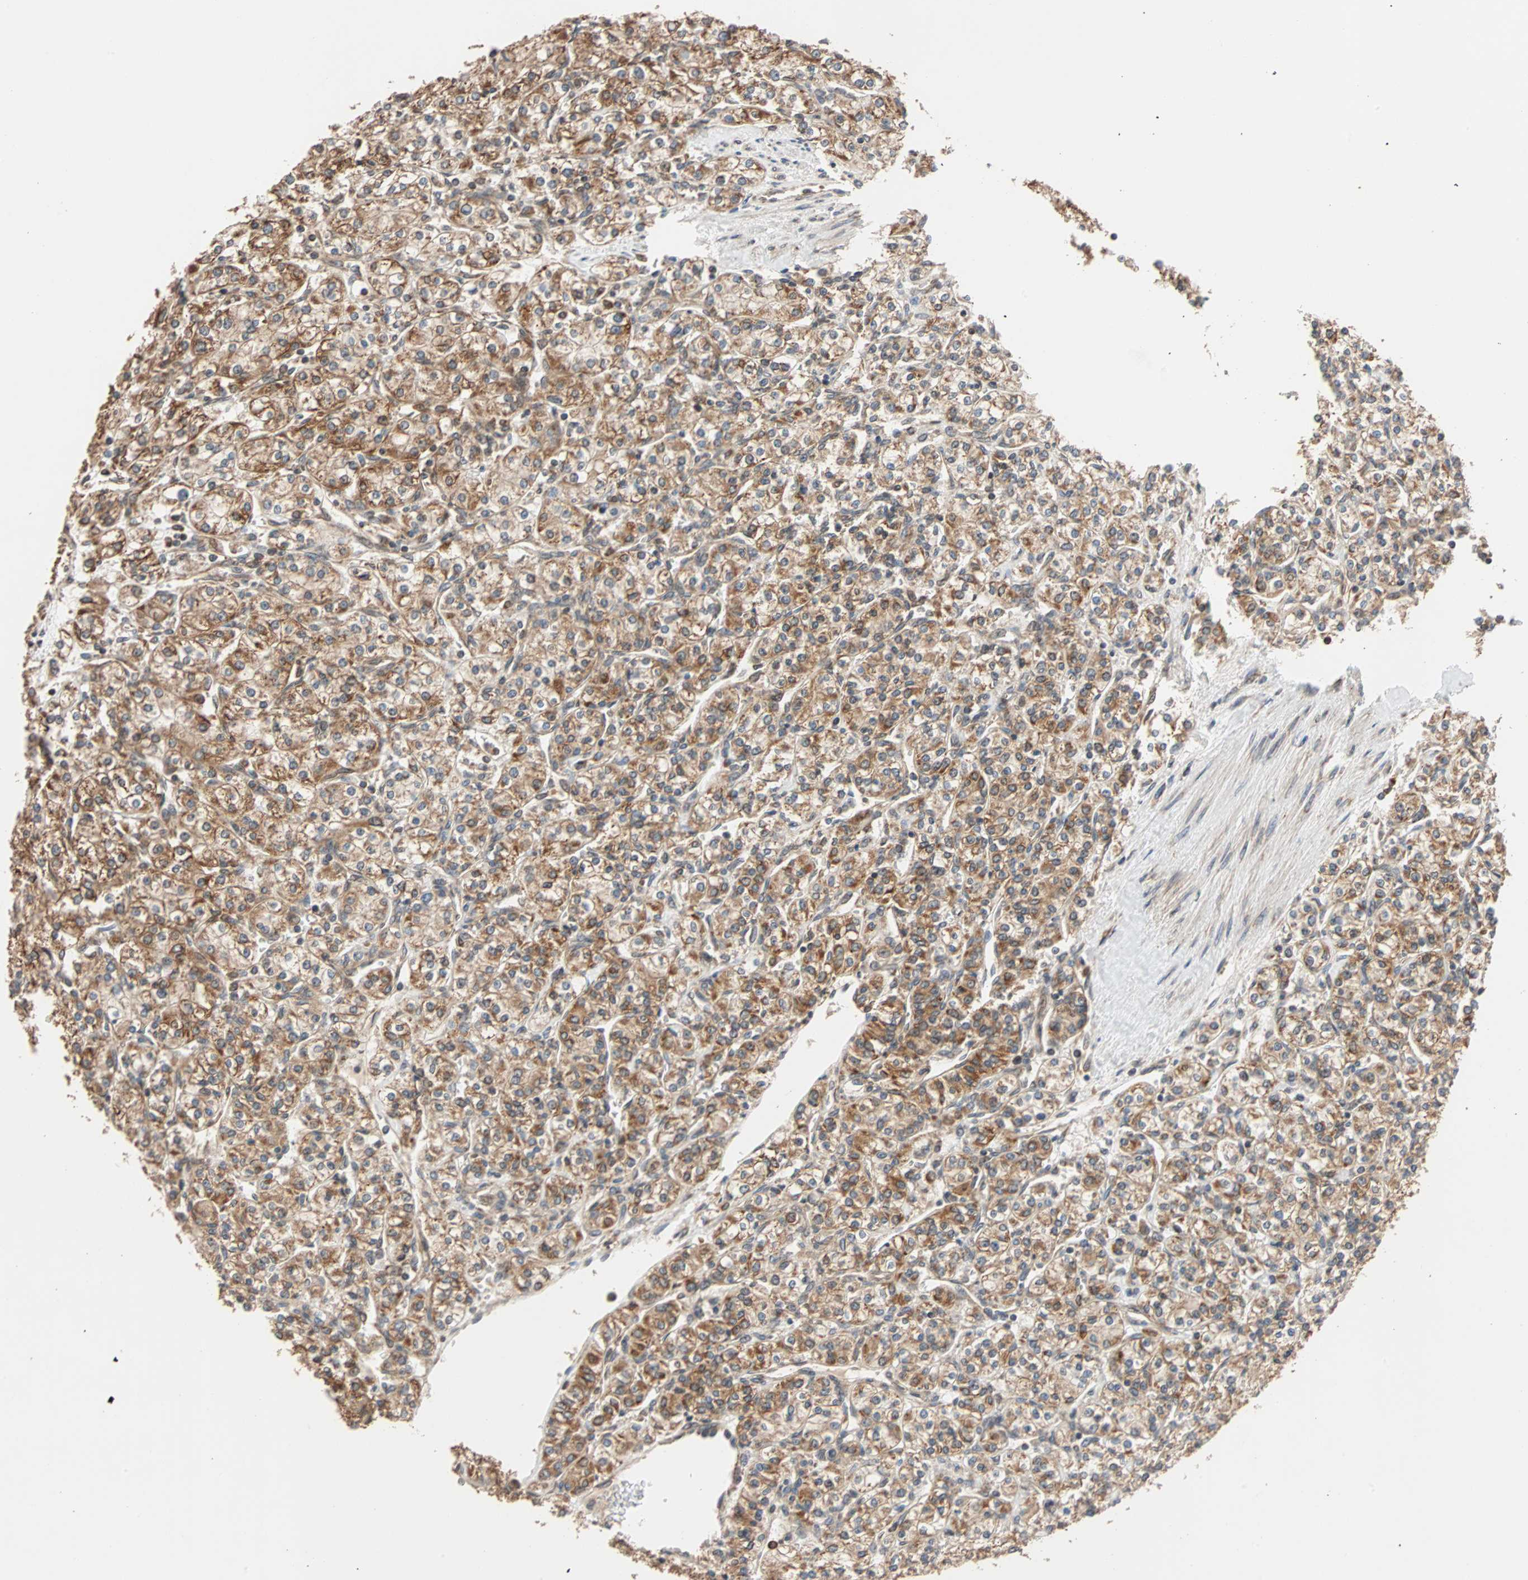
{"staining": {"intensity": "moderate", "quantity": ">75%", "location": "cytoplasmic/membranous"}, "tissue": "renal cancer", "cell_type": "Tumor cells", "image_type": "cancer", "snomed": [{"axis": "morphology", "description": "Adenocarcinoma, NOS"}, {"axis": "topography", "description": "Kidney"}], "caption": "Immunohistochemical staining of human renal adenocarcinoma displays medium levels of moderate cytoplasmic/membranous staining in about >75% of tumor cells.", "gene": "AUP1", "patient": {"sex": "male", "age": 77}}